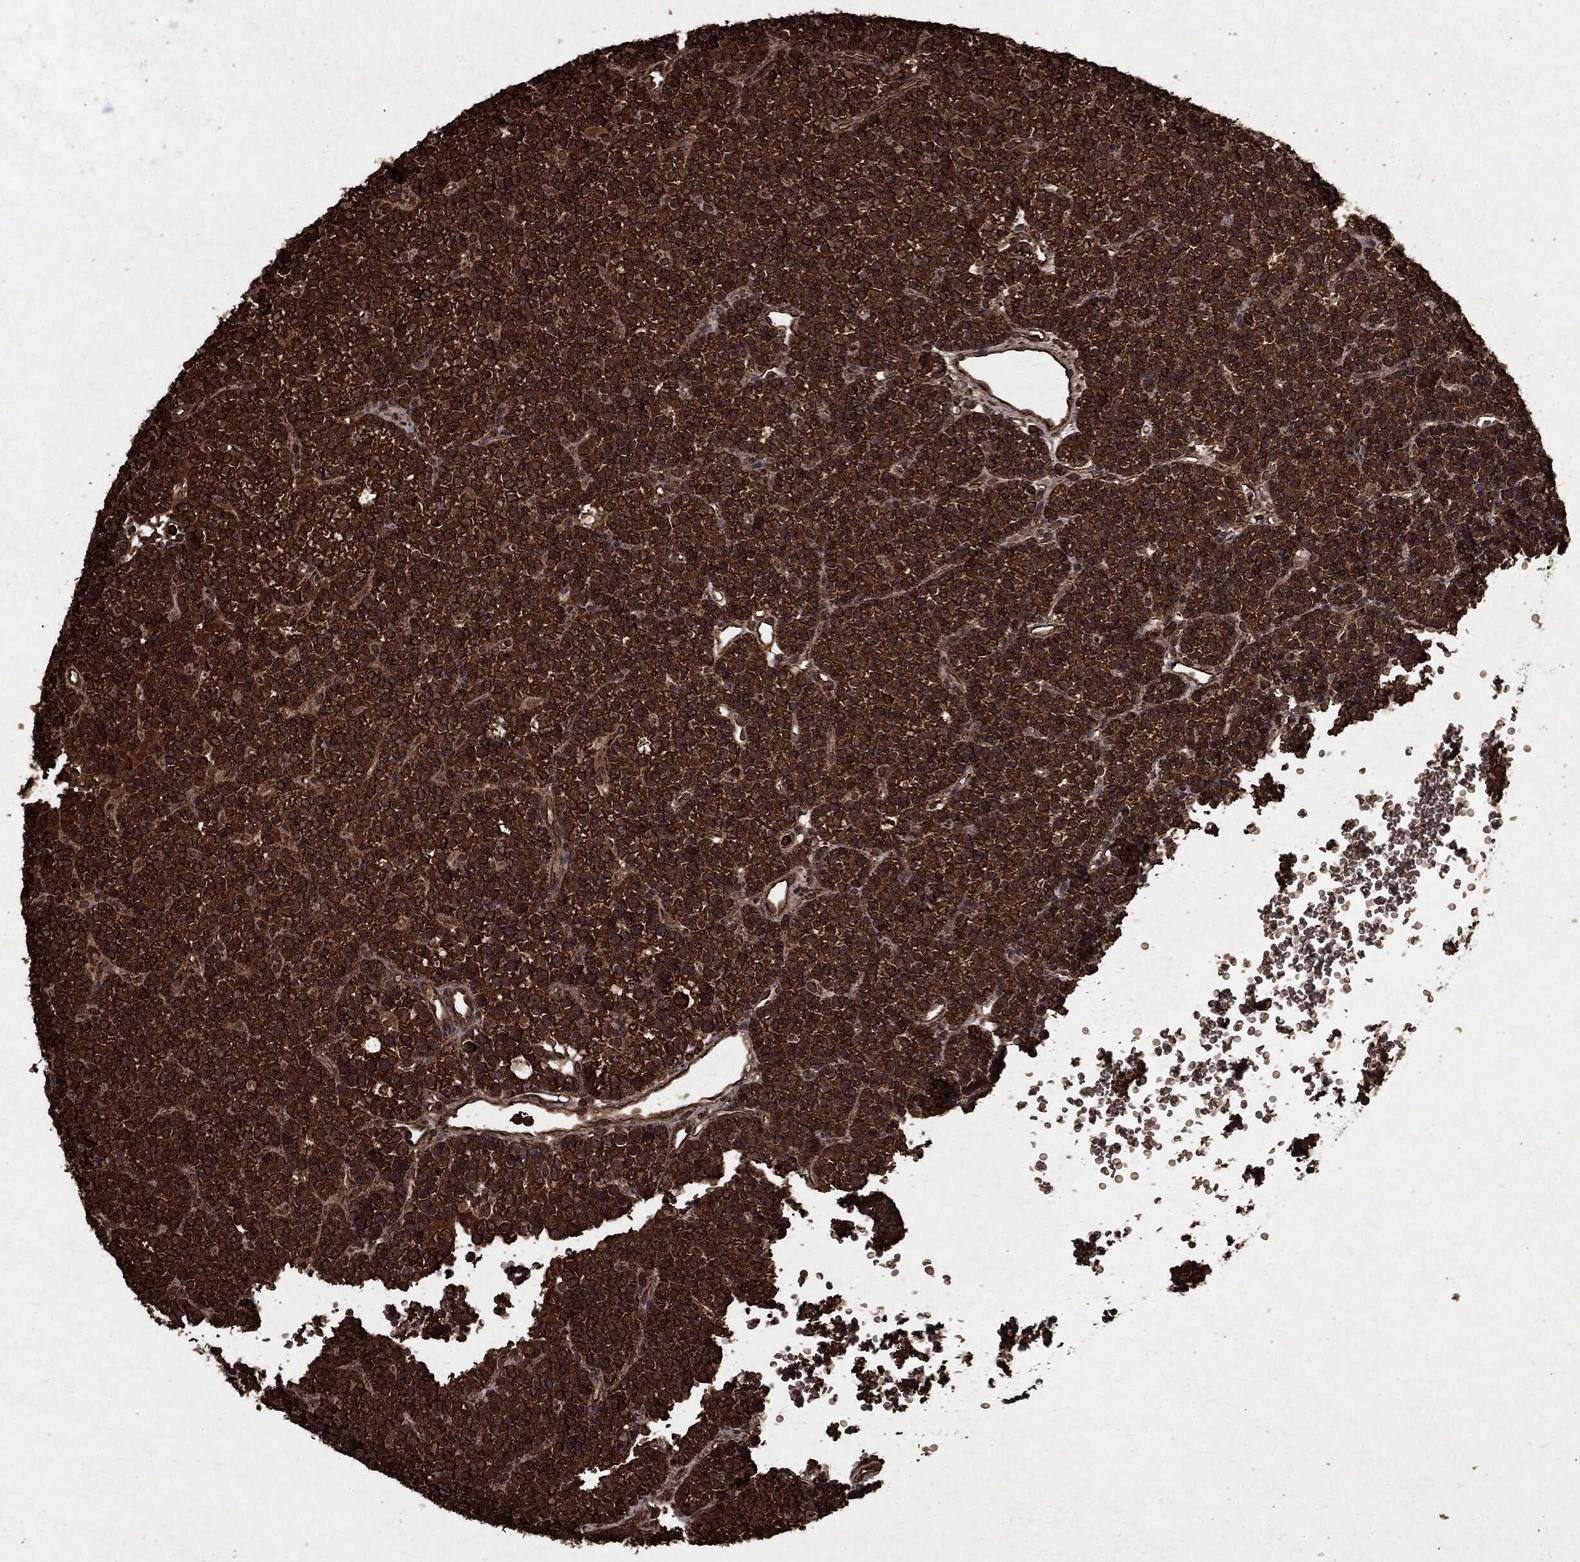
{"staining": {"intensity": "strong", "quantity": ">75%", "location": "cytoplasmic/membranous"}, "tissue": "parathyroid gland", "cell_type": "Glandular cells", "image_type": "normal", "snomed": [{"axis": "morphology", "description": "Normal tissue, NOS"}, {"axis": "topography", "description": "Parathyroid gland"}], "caption": "Unremarkable parathyroid gland exhibits strong cytoplasmic/membranous expression in about >75% of glandular cells.", "gene": "ARAF", "patient": {"sex": "female", "age": 42}}